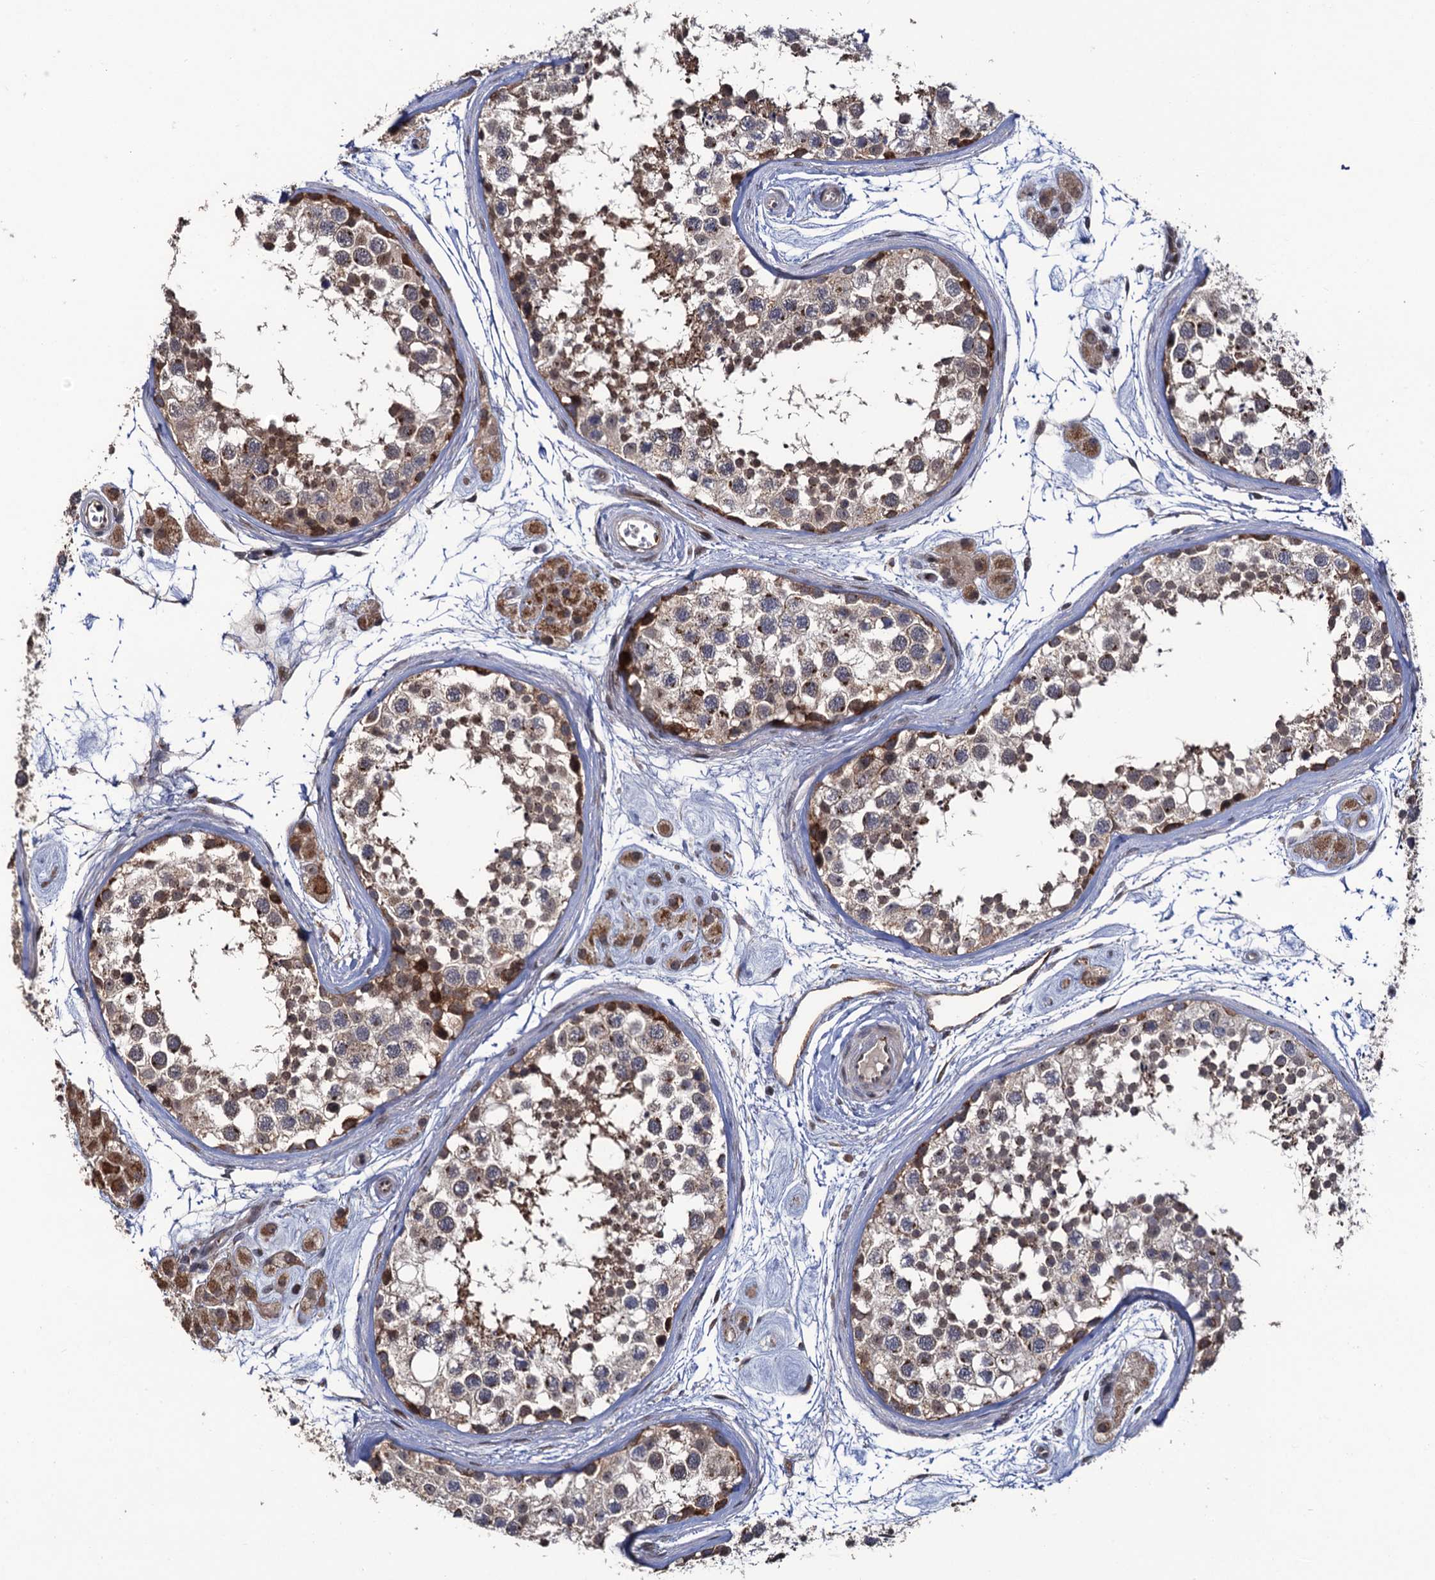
{"staining": {"intensity": "moderate", "quantity": "25%-75%", "location": "cytoplasmic/membranous,nuclear"}, "tissue": "testis", "cell_type": "Cells in seminiferous ducts", "image_type": "normal", "snomed": [{"axis": "morphology", "description": "Normal tissue, NOS"}, {"axis": "topography", "description": "Testis"}], "caption": "Human testis stained for a protein (brown) reveals moderate cytoplasmic/membranous,nuclear positive staining in approximately 25%-75% of cells in seminiferous ducts.", "gene": "LRRC63", "patient": {"sex": "male", "age": 56}}